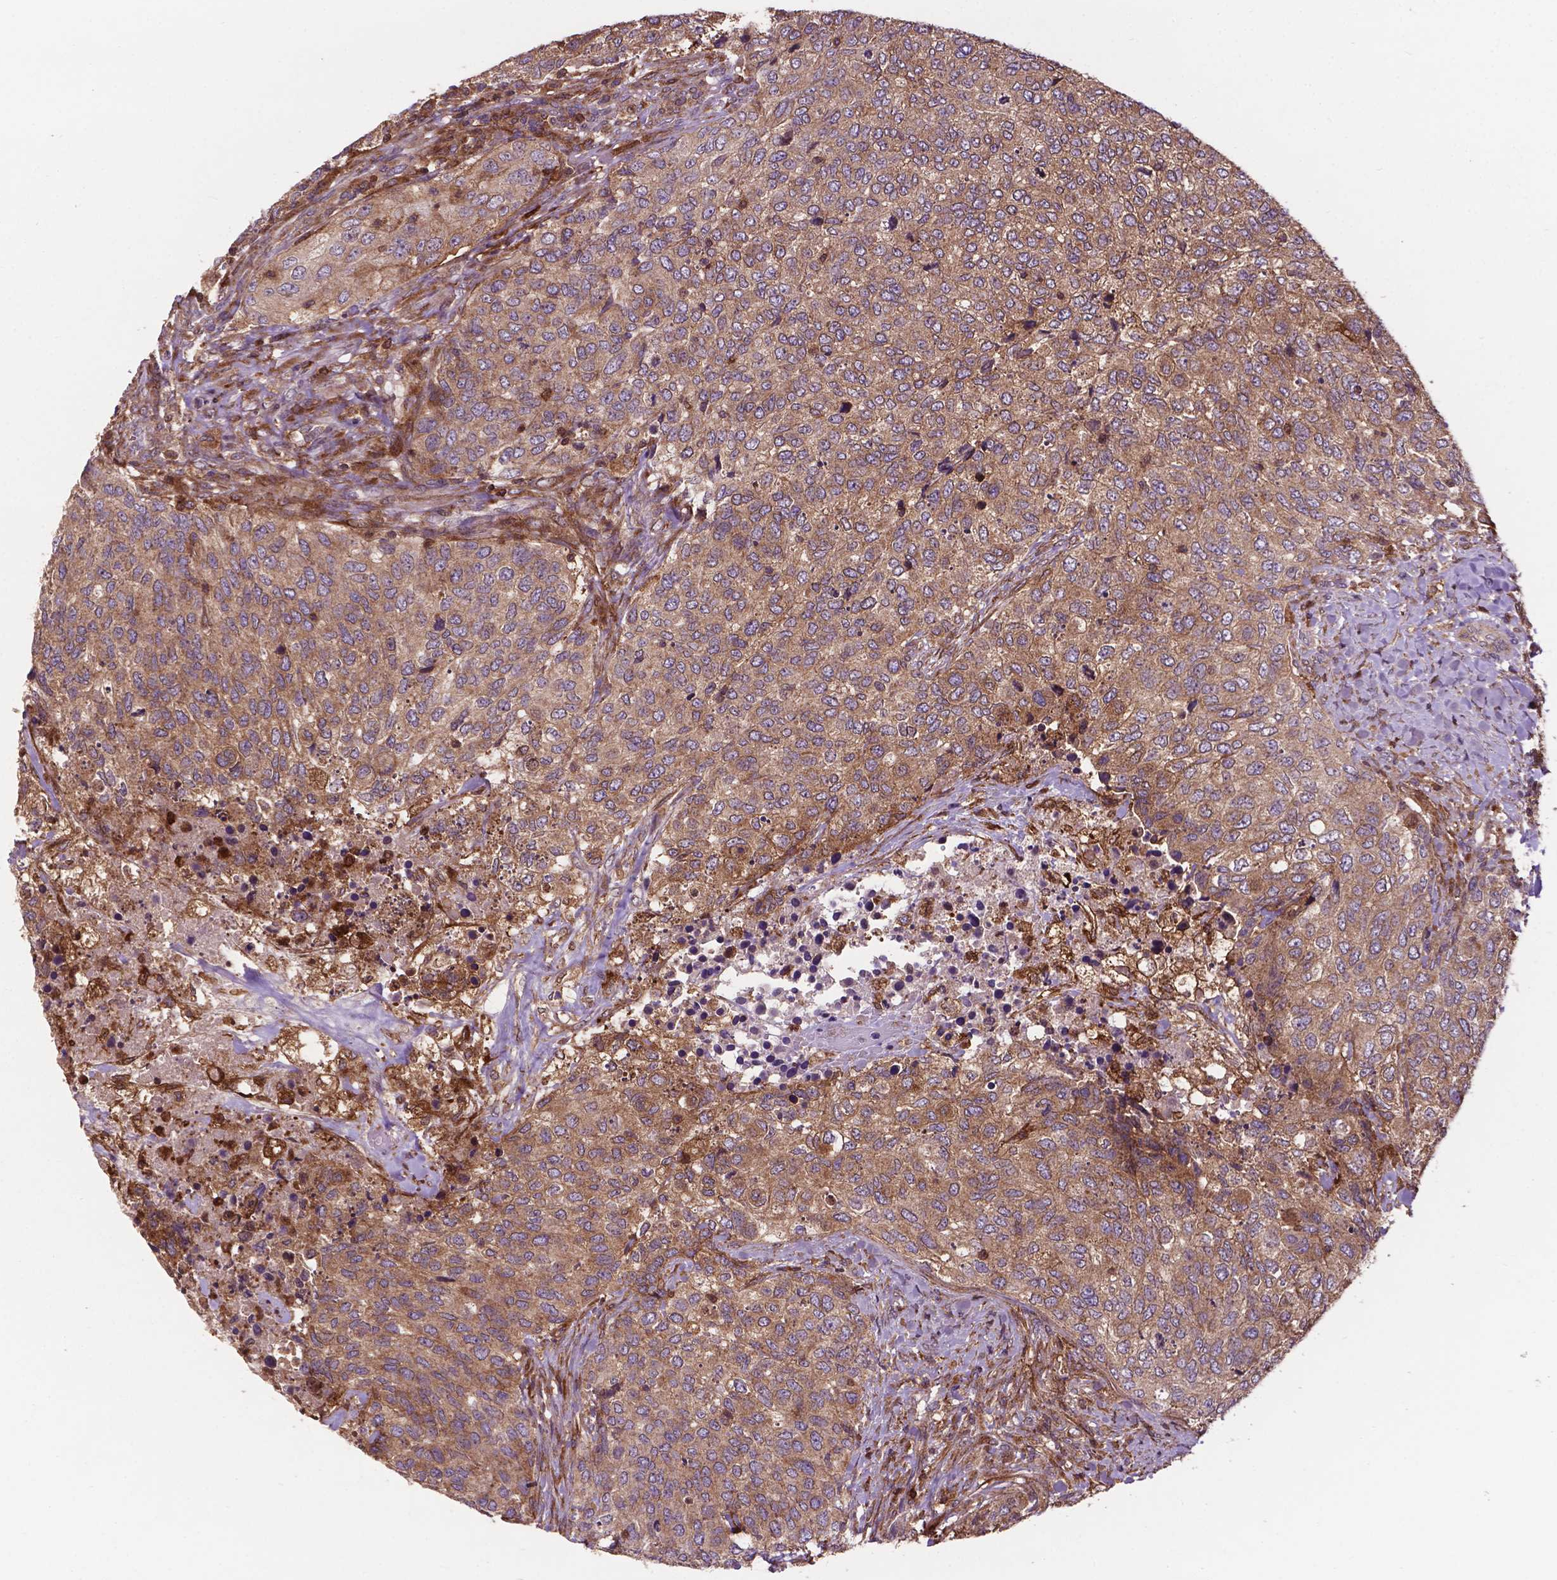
{"staining": {"intensity": "moderate", "quantity": ">75%", "location": "cytoplasmic/membranous"}, "tissue": "urothelial cancer", "cell_type": "Tumor cells", "image_type": "cancer", "snomed": [{"axis": "morphology", "description": "Urothelial carcinoma, High grade"}, {"axis": "topography", "description": "Urinary bladder"}], "caption": "An image of high-grade urothelial carcinoma stained for a protein exhibits moderate cytoplasmic/membranous brown staining in tumor cells. The staining was performed using DAB (3,3'-diaminobenzidine), with brown indicating positive protein expression. Nuclei are stained blue with hematoxylin.", "gene": "SMAD3", "patient": {"sex": "female", "age": 78}}